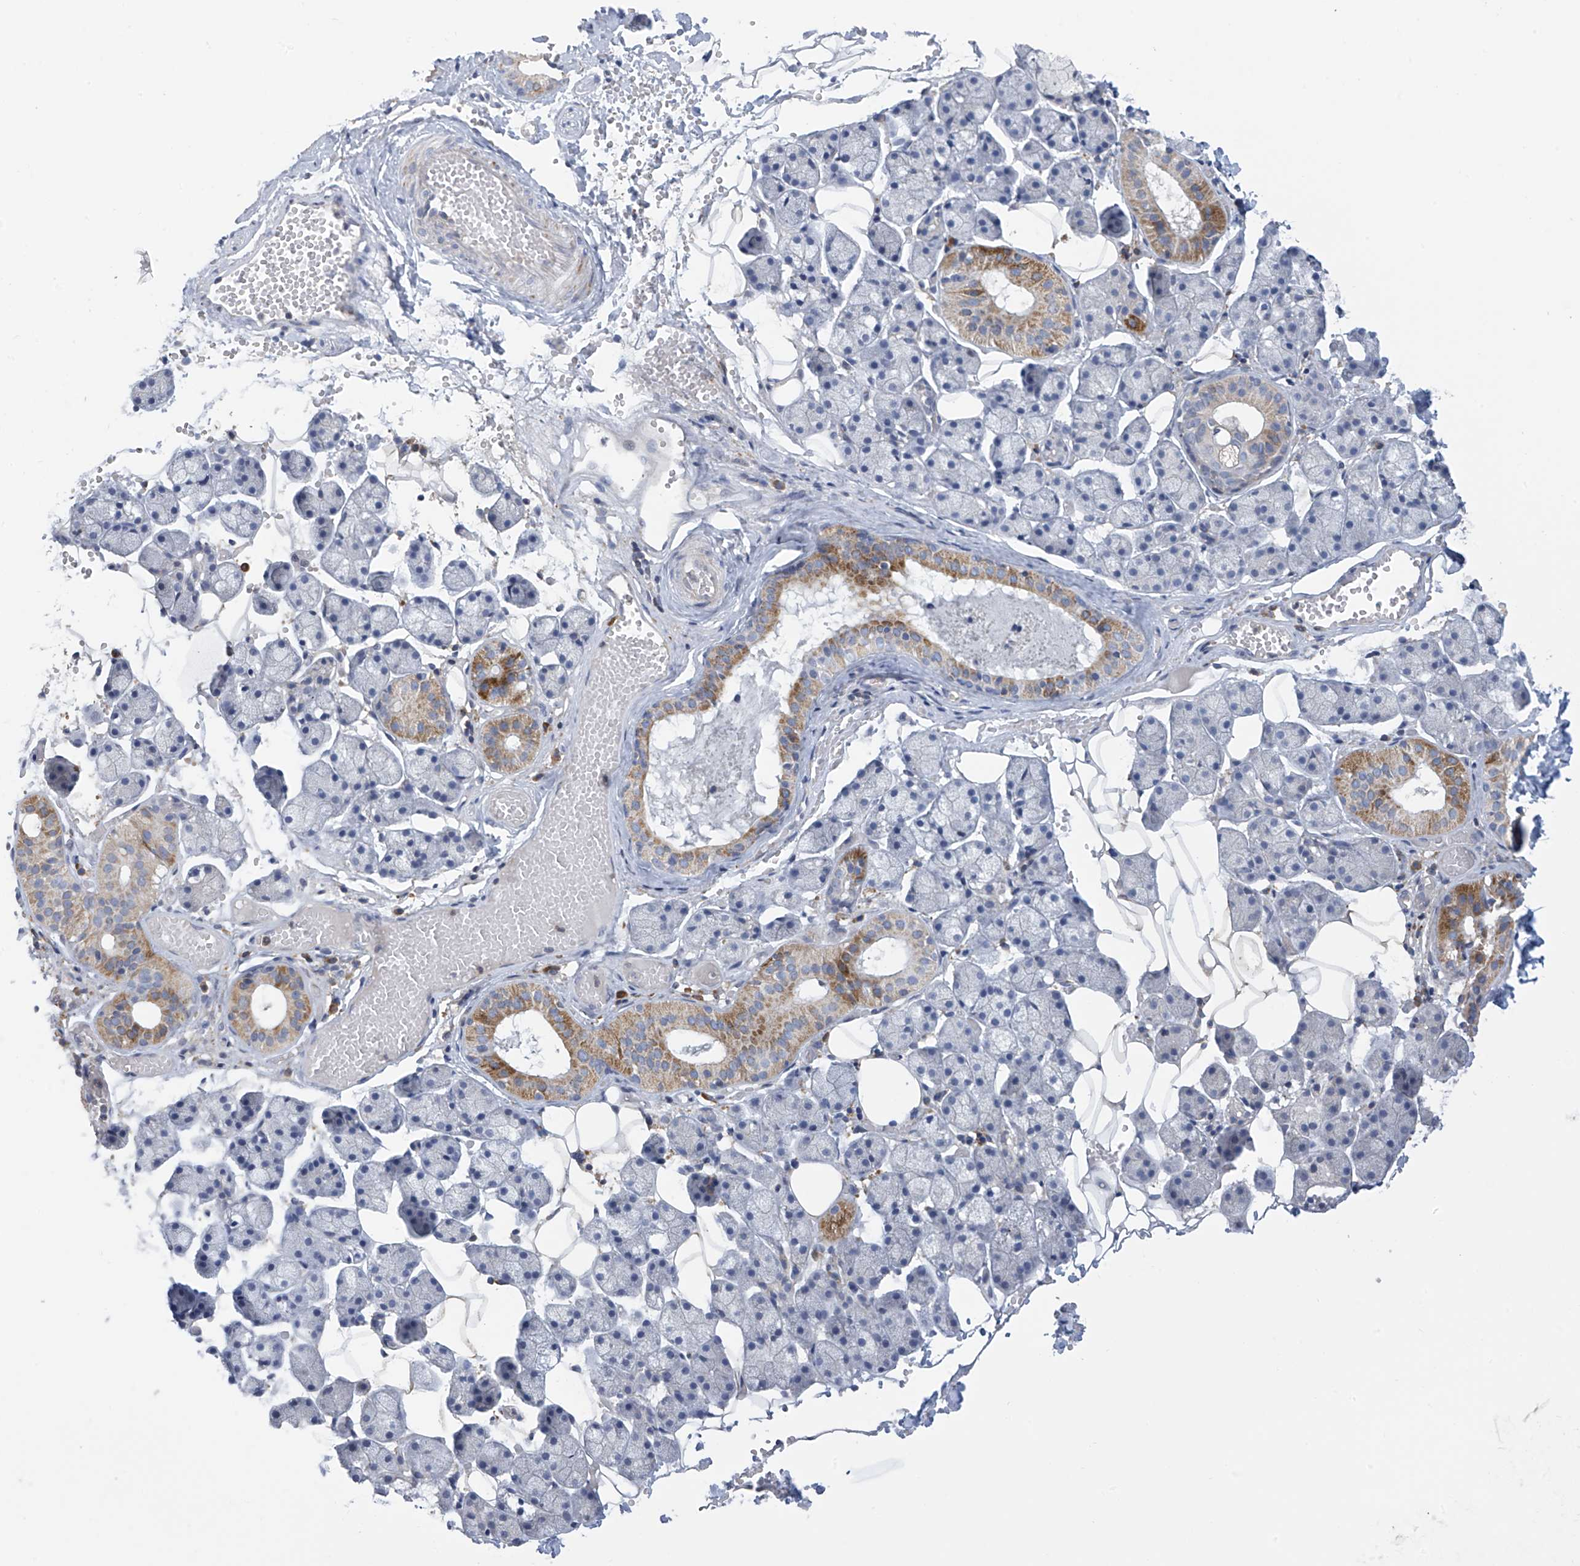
{"staining": {"intensity": "moderate", "quantity": "<25%", "location": "cytoplasmic/membranous"}, "tissue": "salivary gland", "cell_type": "Glandular cells", "image_type": "normal", "snomed": [{"axis": "morphology", "description": "Normal tissue, NOS"}, {"axis": "topography", "description": "Salivary gland"}], "caption": "Immunohistochemical staining of benign human salivary gland reveals low levels of moderate cytoplasmic/membranous positivity in approximately <25% of glandular cells. (DAB IHC, brown staining for protein, blue staining for nuclei).", "gene": "SLCO4A1", "patient": {"sex": "female", "age": 33}}